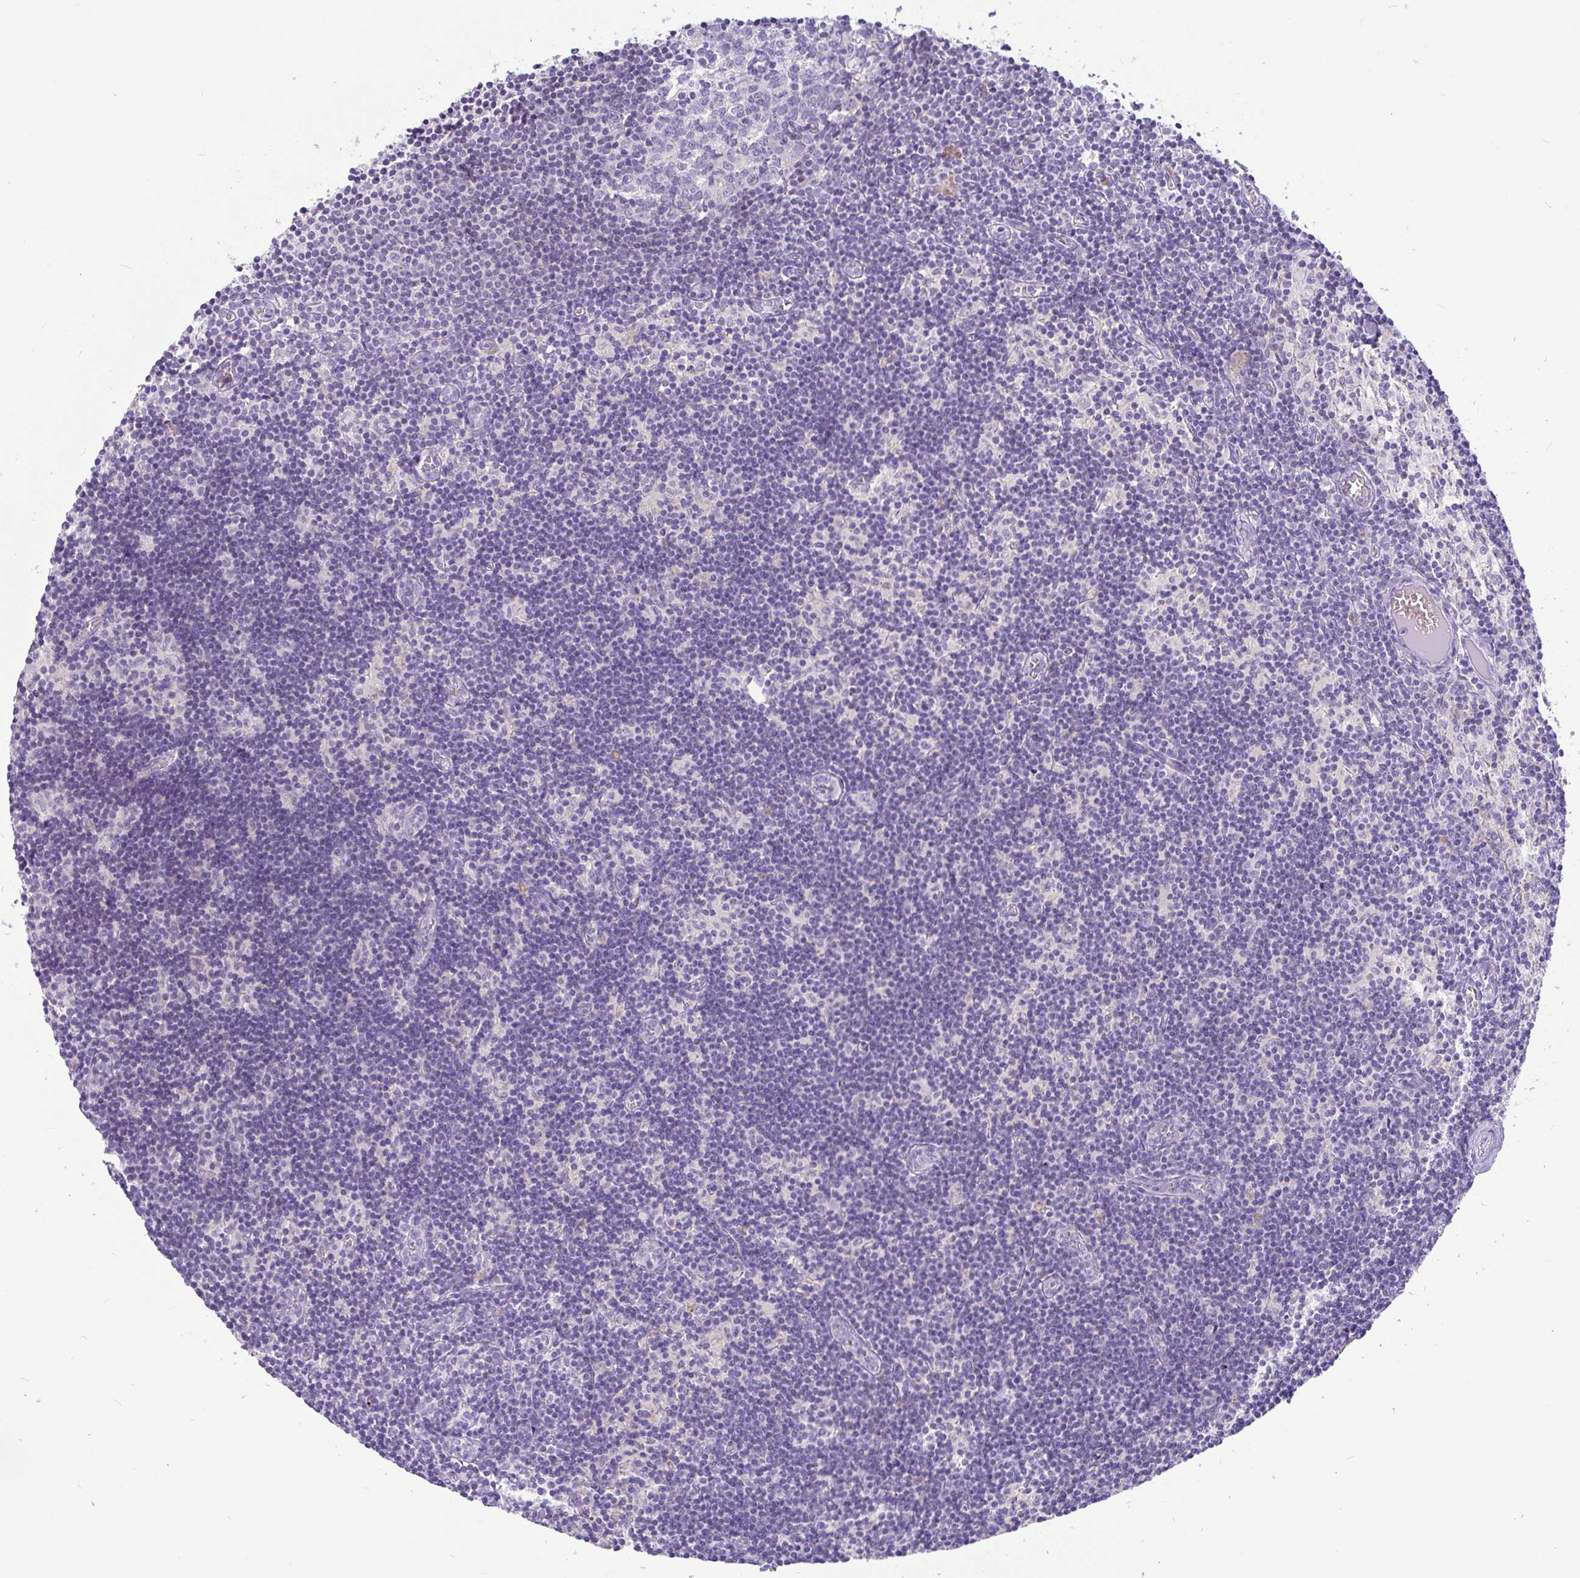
{"staining": {"intensity": "negative", "quantity": "none", "location": "none"}, "tissue": "lymph node", "cell_type": "Germinal center cells", "image_type": "normal", "snomed": [{"axis": "morphology", "description": "Normal tissue, NOS"}, {"axis": "topography", "description": "Lymph node"}], "caption": "IHC image of unremarkable human lymph node stained for a protein (brown), which shows no staining in germinal center cells. (DAB immunohistochemistry with hematoxylin counter stain).", "gene": "KIAA2013", "patient": {"sex": "female", "age": 31}}